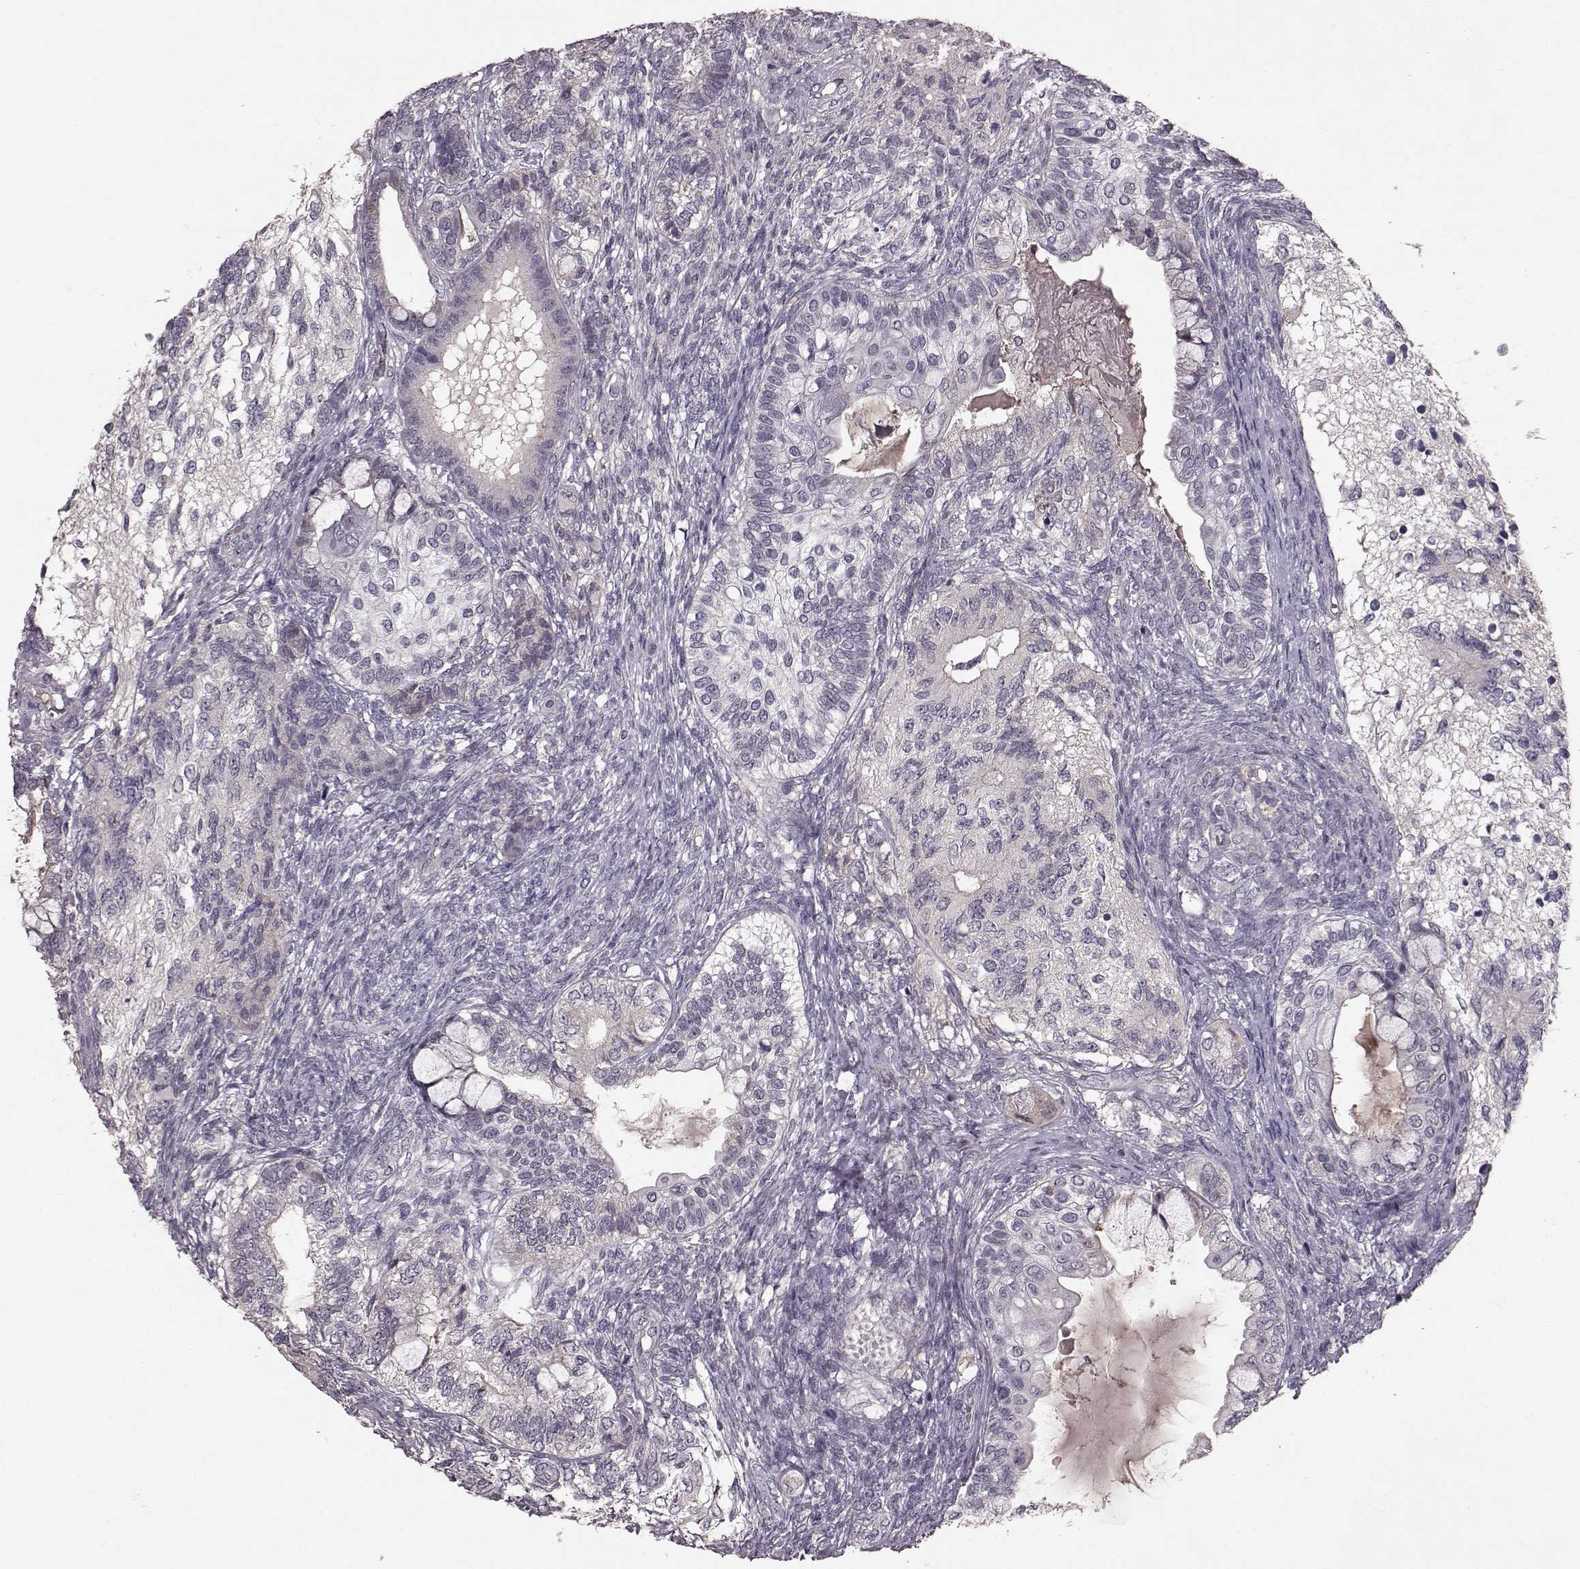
{"staining": {"intensity": "negative", "quantity": "none", "location": "none"}, "tissue": "testis cancer", "cell_type": "Tumor cells", "image_type": "cancer", "snomed": [{"axis": "morphology", "description": "Seminoma, NOS"}, {"axis": "morphology", "description": "Carcinoma, Embryonal, NOS"}, {"axis": "topography", "description": "Testis"}], "caption": "Immunohistochemistry histopathology image of testis cancer stained for a protein (brown), which shows no positivity in tumor cells.", "gene": "SLC22A18", "patient": {"sex": "male", "age": 41}}